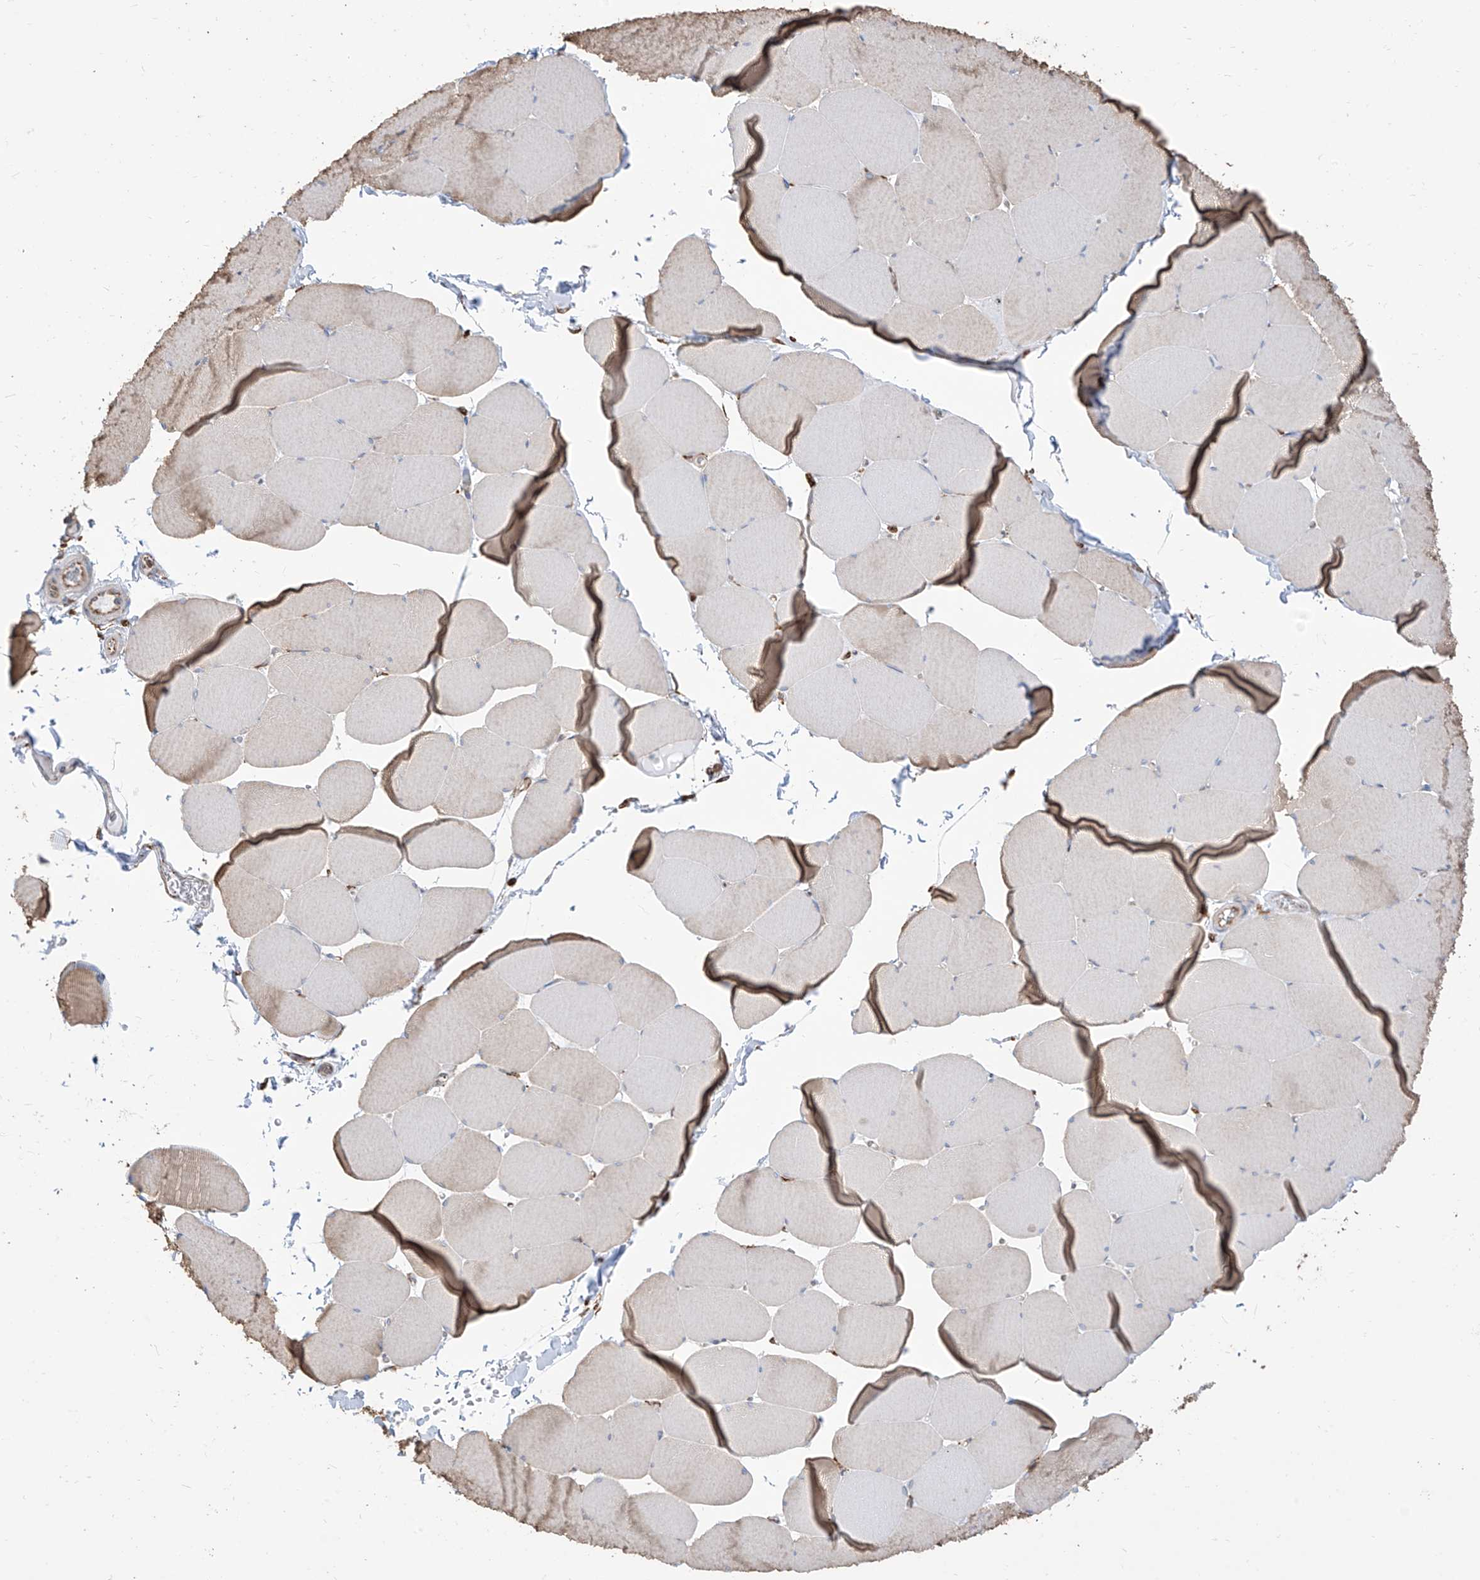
{"staining": {"intensity": "weak", "quantity": "<25%", "location": "cytoplasmic/membranous"}, "tissue": "skeletal muscle", "cell_type": "Myocytes", "image_type": "normal", "snomed": [{"axis": "morphology", "description": "Normal tissue, NOS"}, {"axis": "topography", "description": "Skeletal muscle"}, {"axis": "topography", "description": "Head-Neck"}], "caption": "Immunohistochemical staining of benign human skeletal muscle demonstrates no significant expression in myocytes. The staining was performed using DAB (3,3'-diaminobenzidine) to visualize the protein expression in brown, while the nuclei were stained in blue with hematoxylin (Magnification: 20x).", "gene": "PDIA6", "patient": {"sex": "male", "age": 66}}